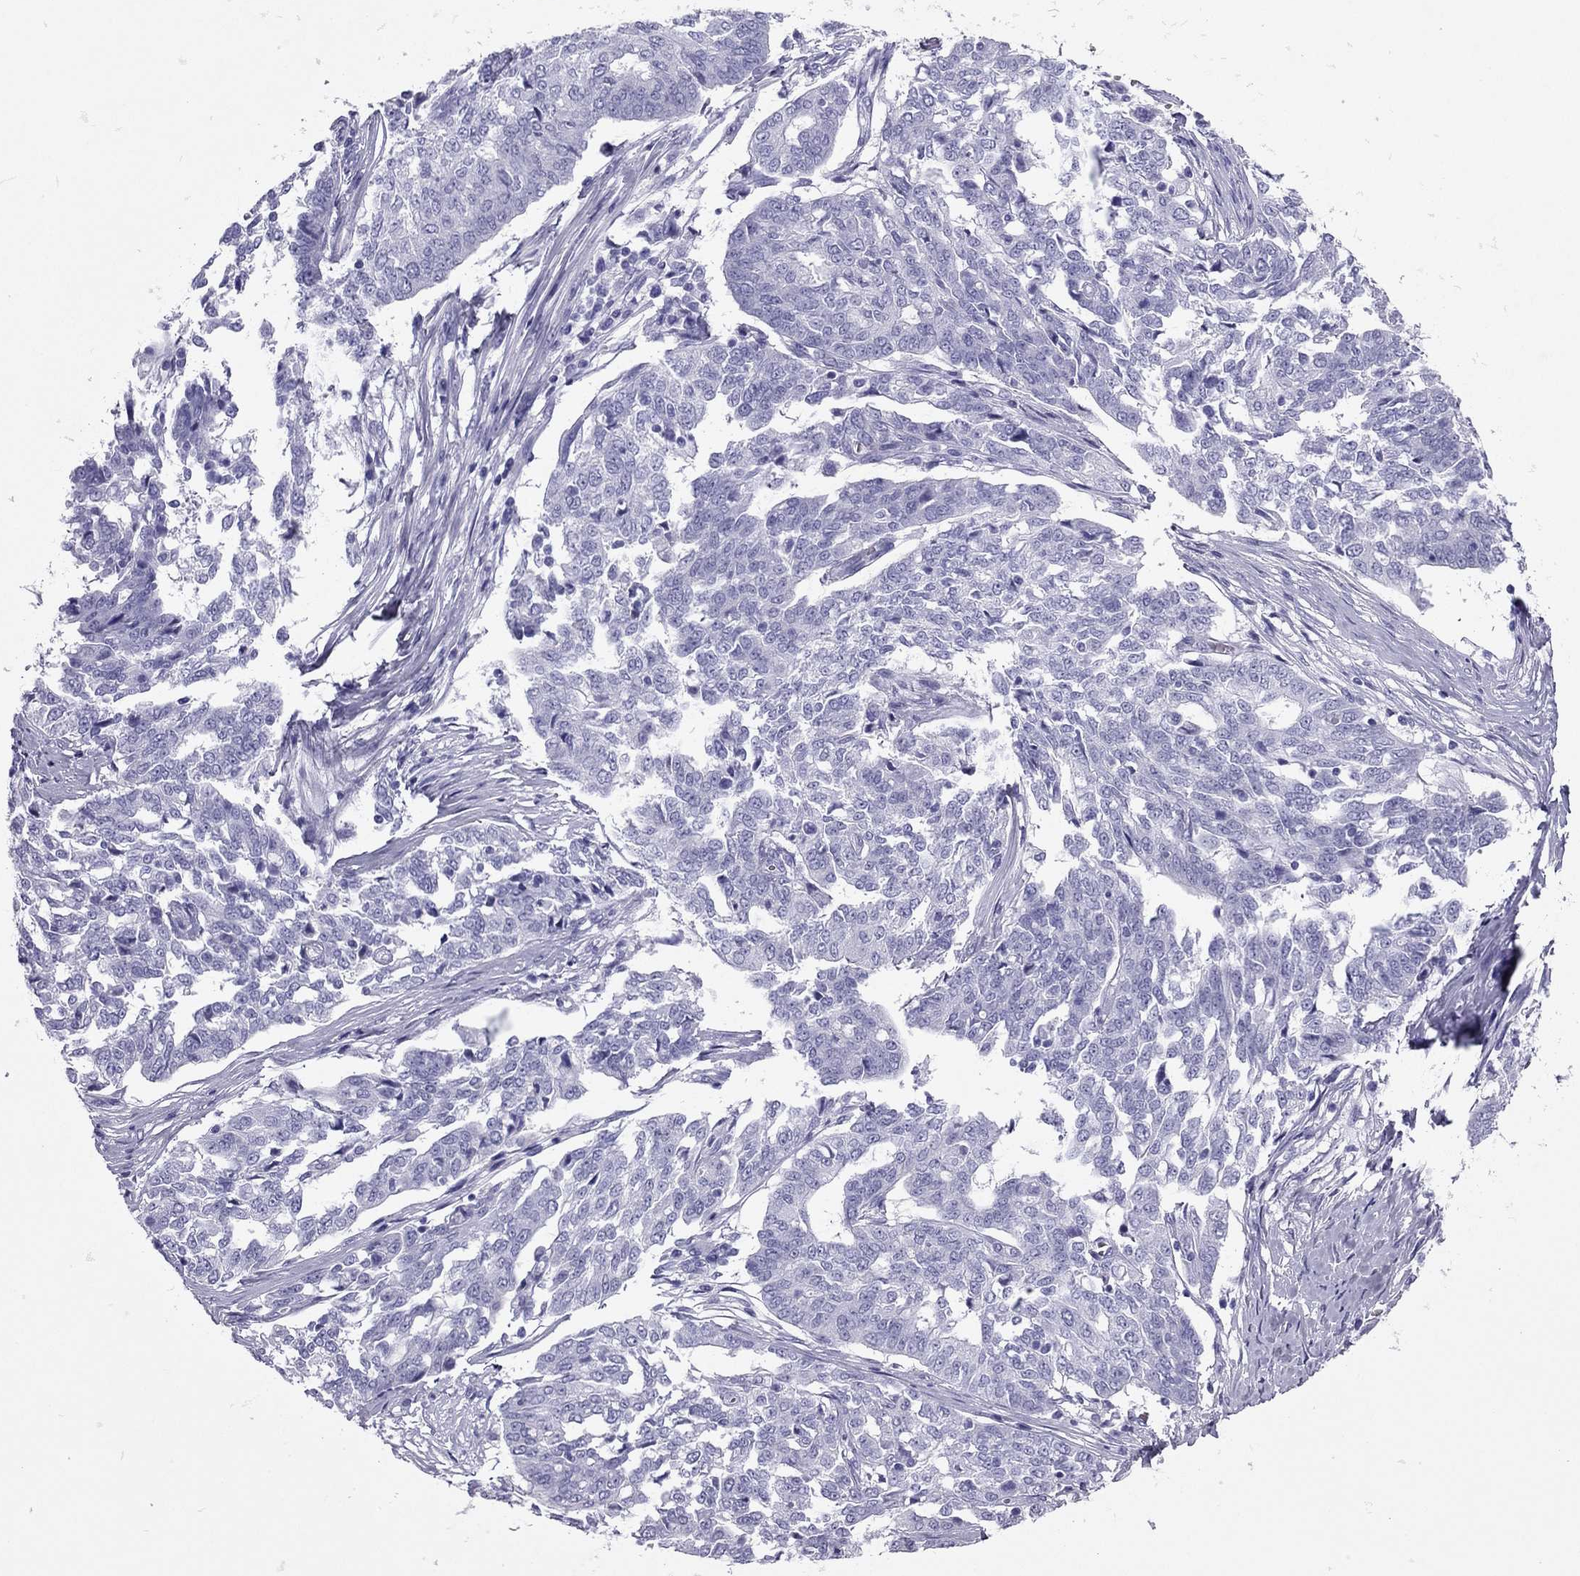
{"staining": {"intensity": "negative", "quantity": "none", "location": "none"}, "tissue": "ovarian cancer", "cell_type": "Tumor cells", "image_type": "cancer", "snomed": [{"axis": "morphology", "description": "Cystadenocarcinoma, serous, NOS"}, {"axis": "topography", "description": "Ovary"}], "caption": "Immunohistochemistry (IHC) of human ovarian serous cystadenocarcinoma shows no staining in tumor cells.", "gene": "PDE6A", "patient": {"sex": "female", "age": 67}}